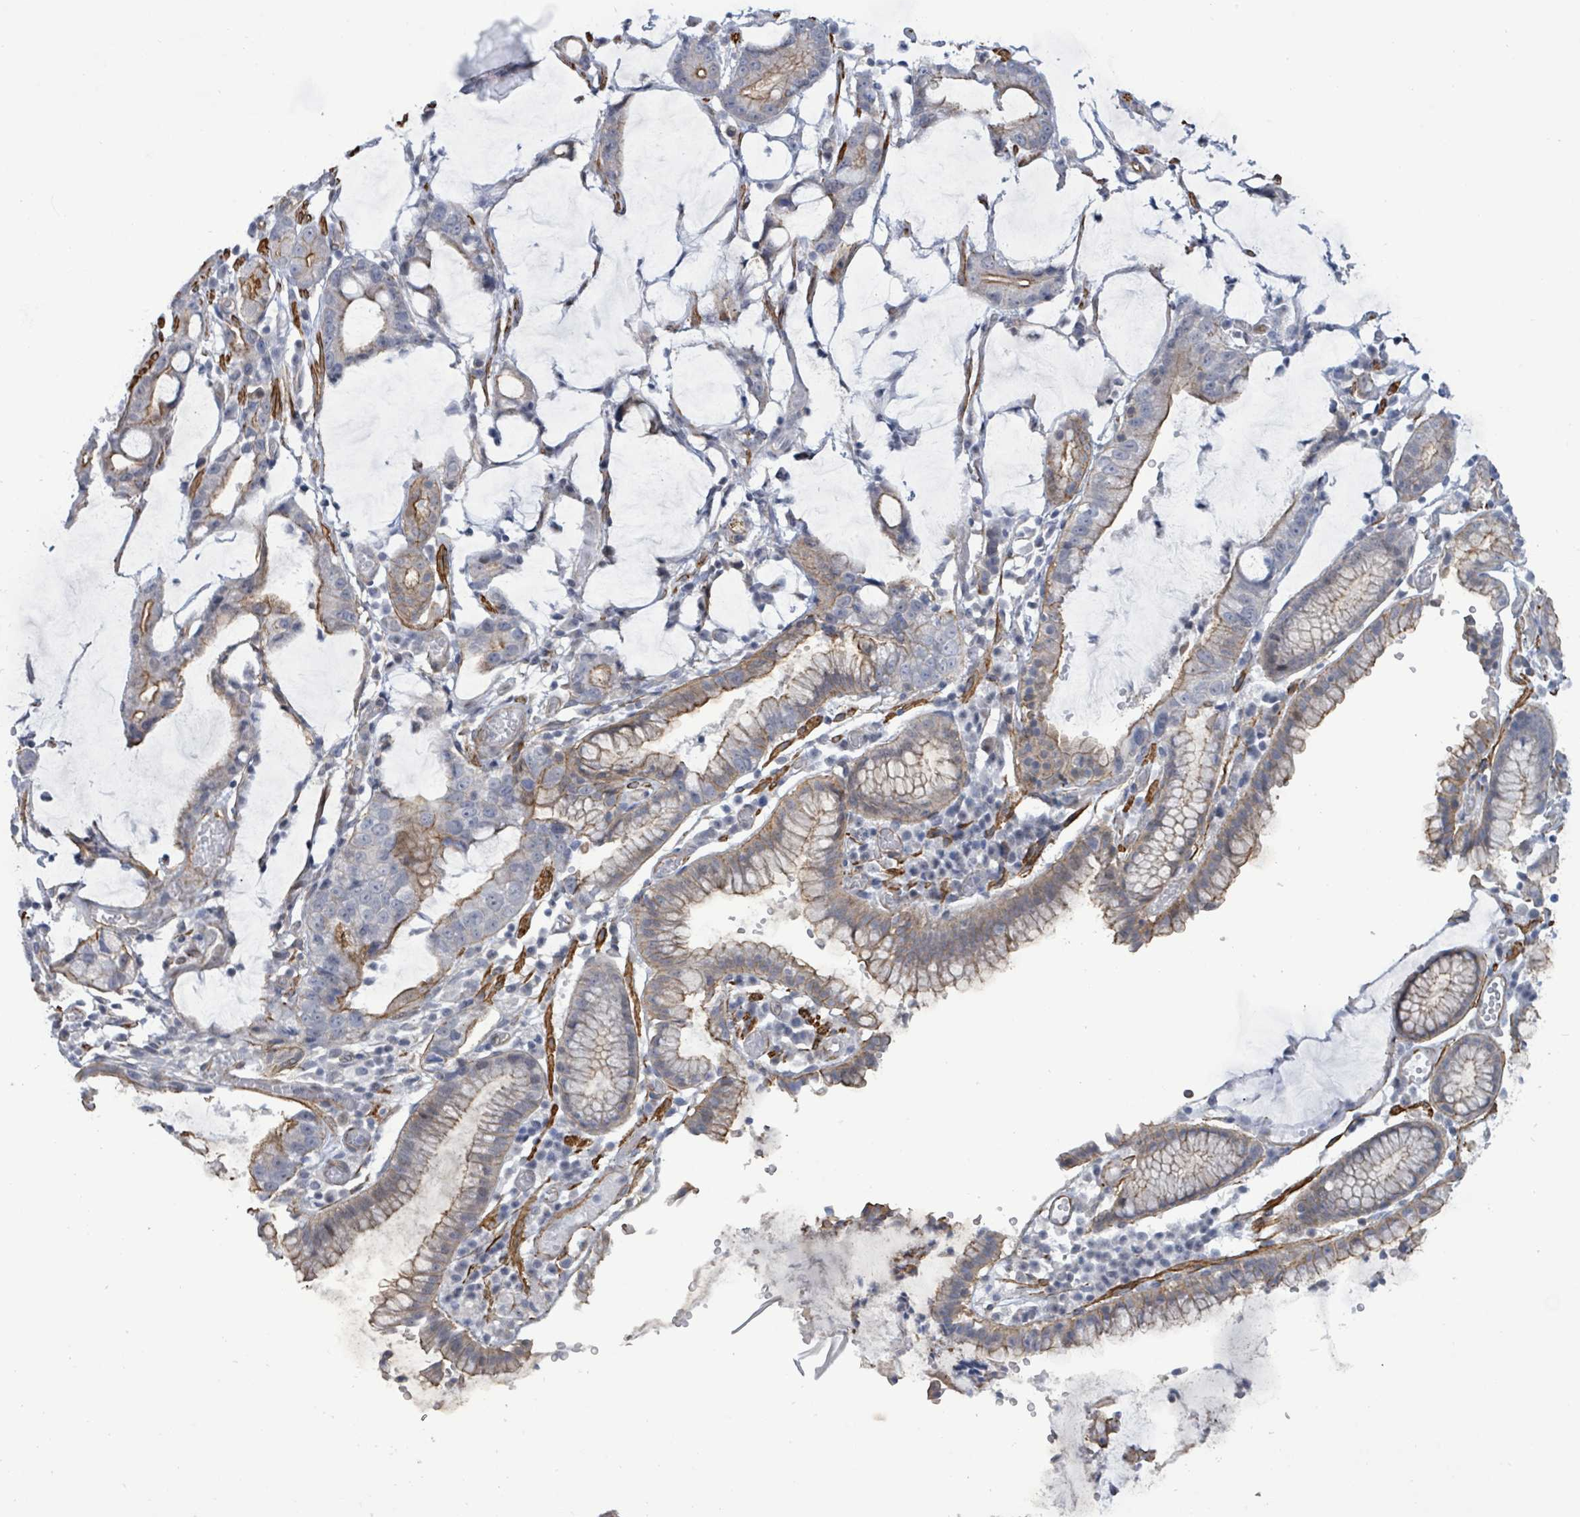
{"staining": {"intensity": "weak", "quantity": "<25%", "location": "cytoplasmic/membranous"}, "tissue": "stomach cancer", "cell_type": "Tumor cells", "image_type": "cancer", "snomed": [{"axis": "morphology", "description": "Adenocarcinoma, NOS"}, {"axis": "topography", "description": "Stomach"}], "caption": "Micrograph shows no protein staining in tumor cells of stomach cancer tissue.", "gene": "DMRTC1B", "patient": {"sex": "male", "age": 55}}